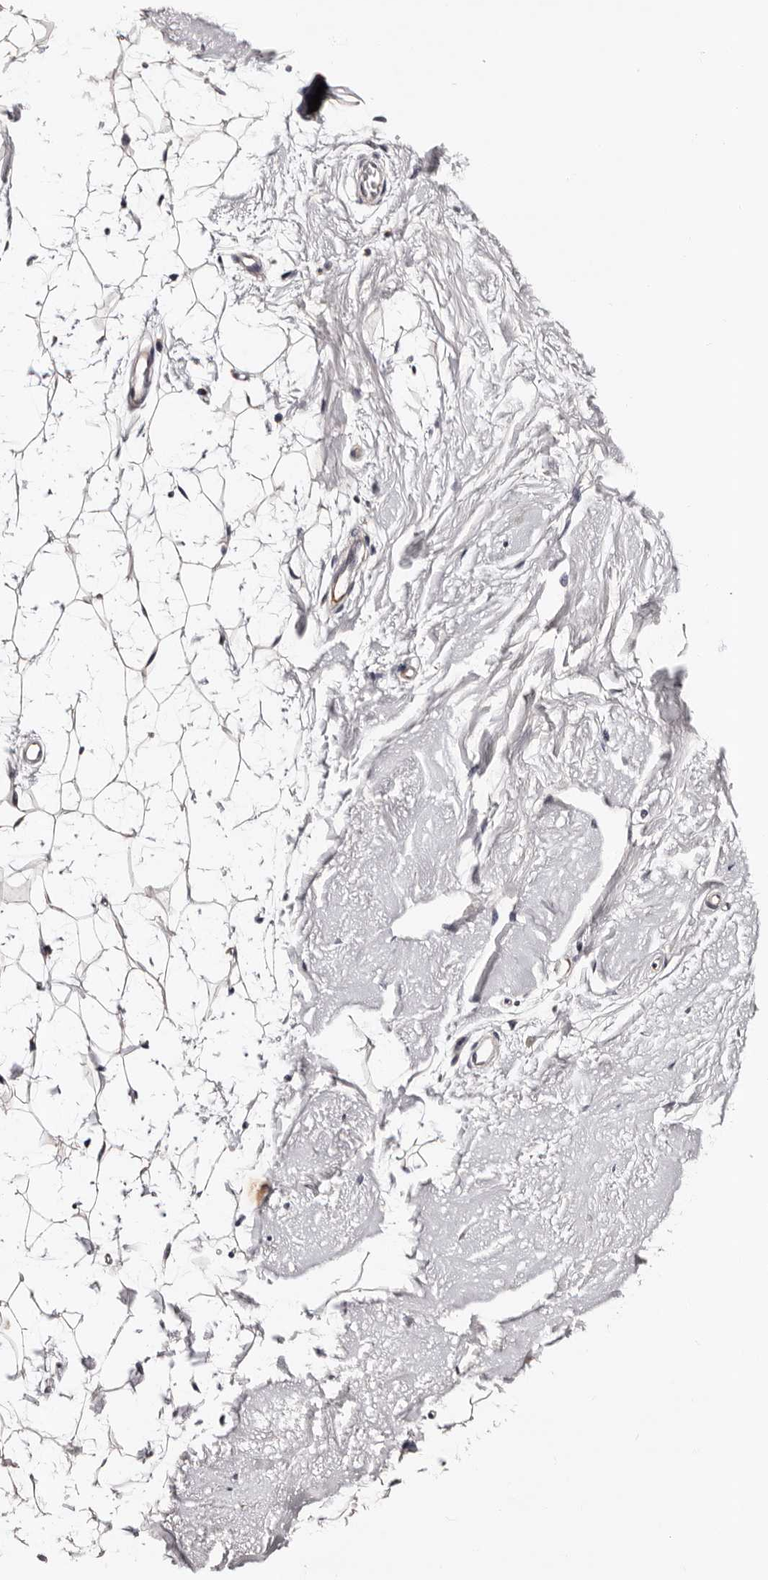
{"staining": {"intensity": "negative", "quantity": "none", "location": "none"}, "tissue": "adipose tissue", "cell_type": "Adipocytes", "image_type": "normal", "snomed": [{"axis": "morphology", "description": "Normal tissue, NOS"}, {"axis": "topography", "description": "Breast"}], "caption": "Immunohistochemical staining of unremarkable adipose tissue shows no significant expression in adipocytes. (DAB (3,3'-diaminobenzidine) immunohistochemistry (IHC), high magnification).", "gene": "TAF4B", "patient": {"sex": "female", "age": 23}}